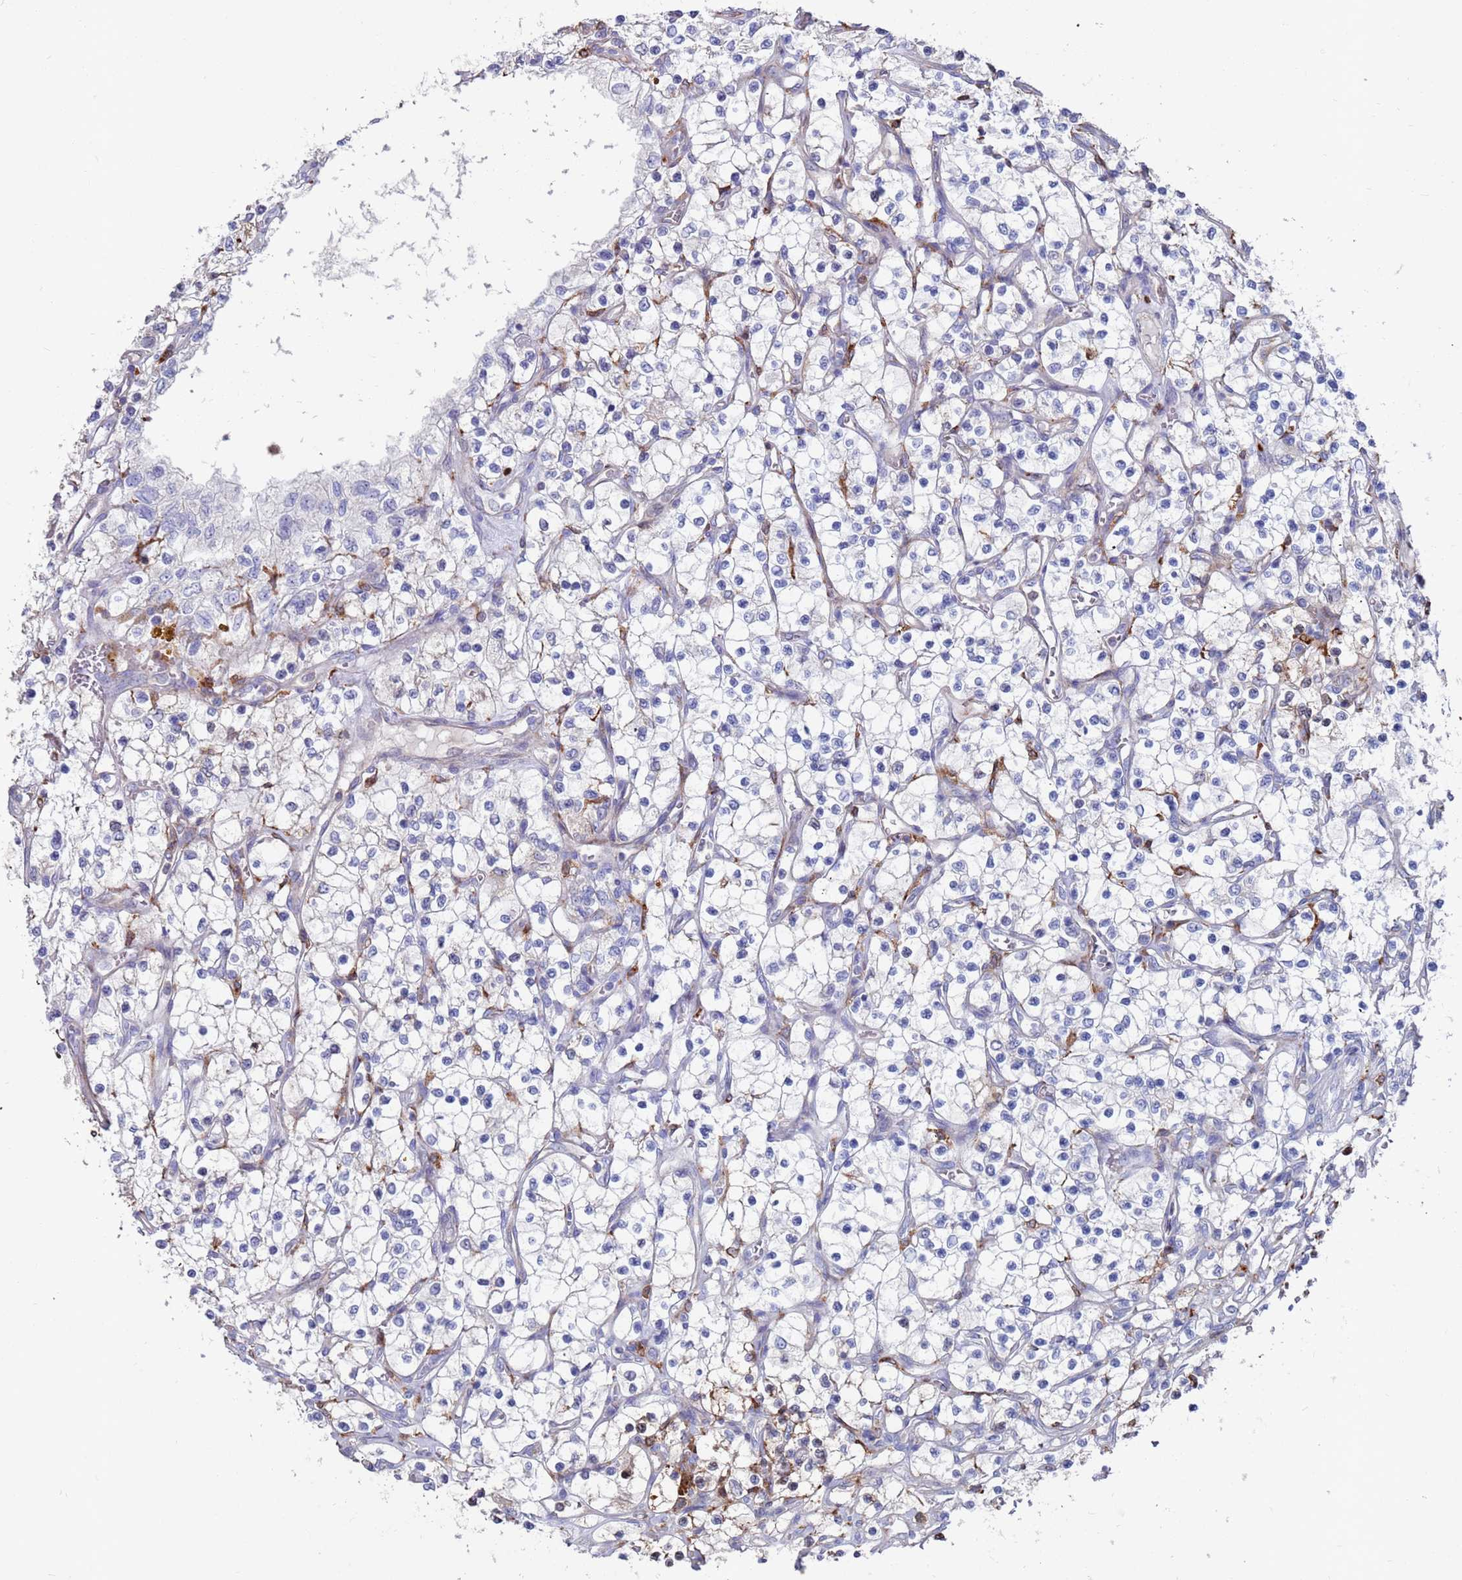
{"staining": {"intensity": "negative", "quantity": "none", "location": "none"}, "tissue": "renal cancer", "cell_type": "Tumor cells", "image_type": "cancer", "snomed": [{"axis": "morphology", "description": "Adenocarcinoma, NOS"}, {"axis": "topography", "description": "Kidney"}], "caption": "Immunohistochemistry image of neoplastic tissue: renal cancer stained with DAB exhibits no significant protein positivity in tumor cells.", "gene": "GREB1L", "patient": {"sex": "female", "age": 69}}